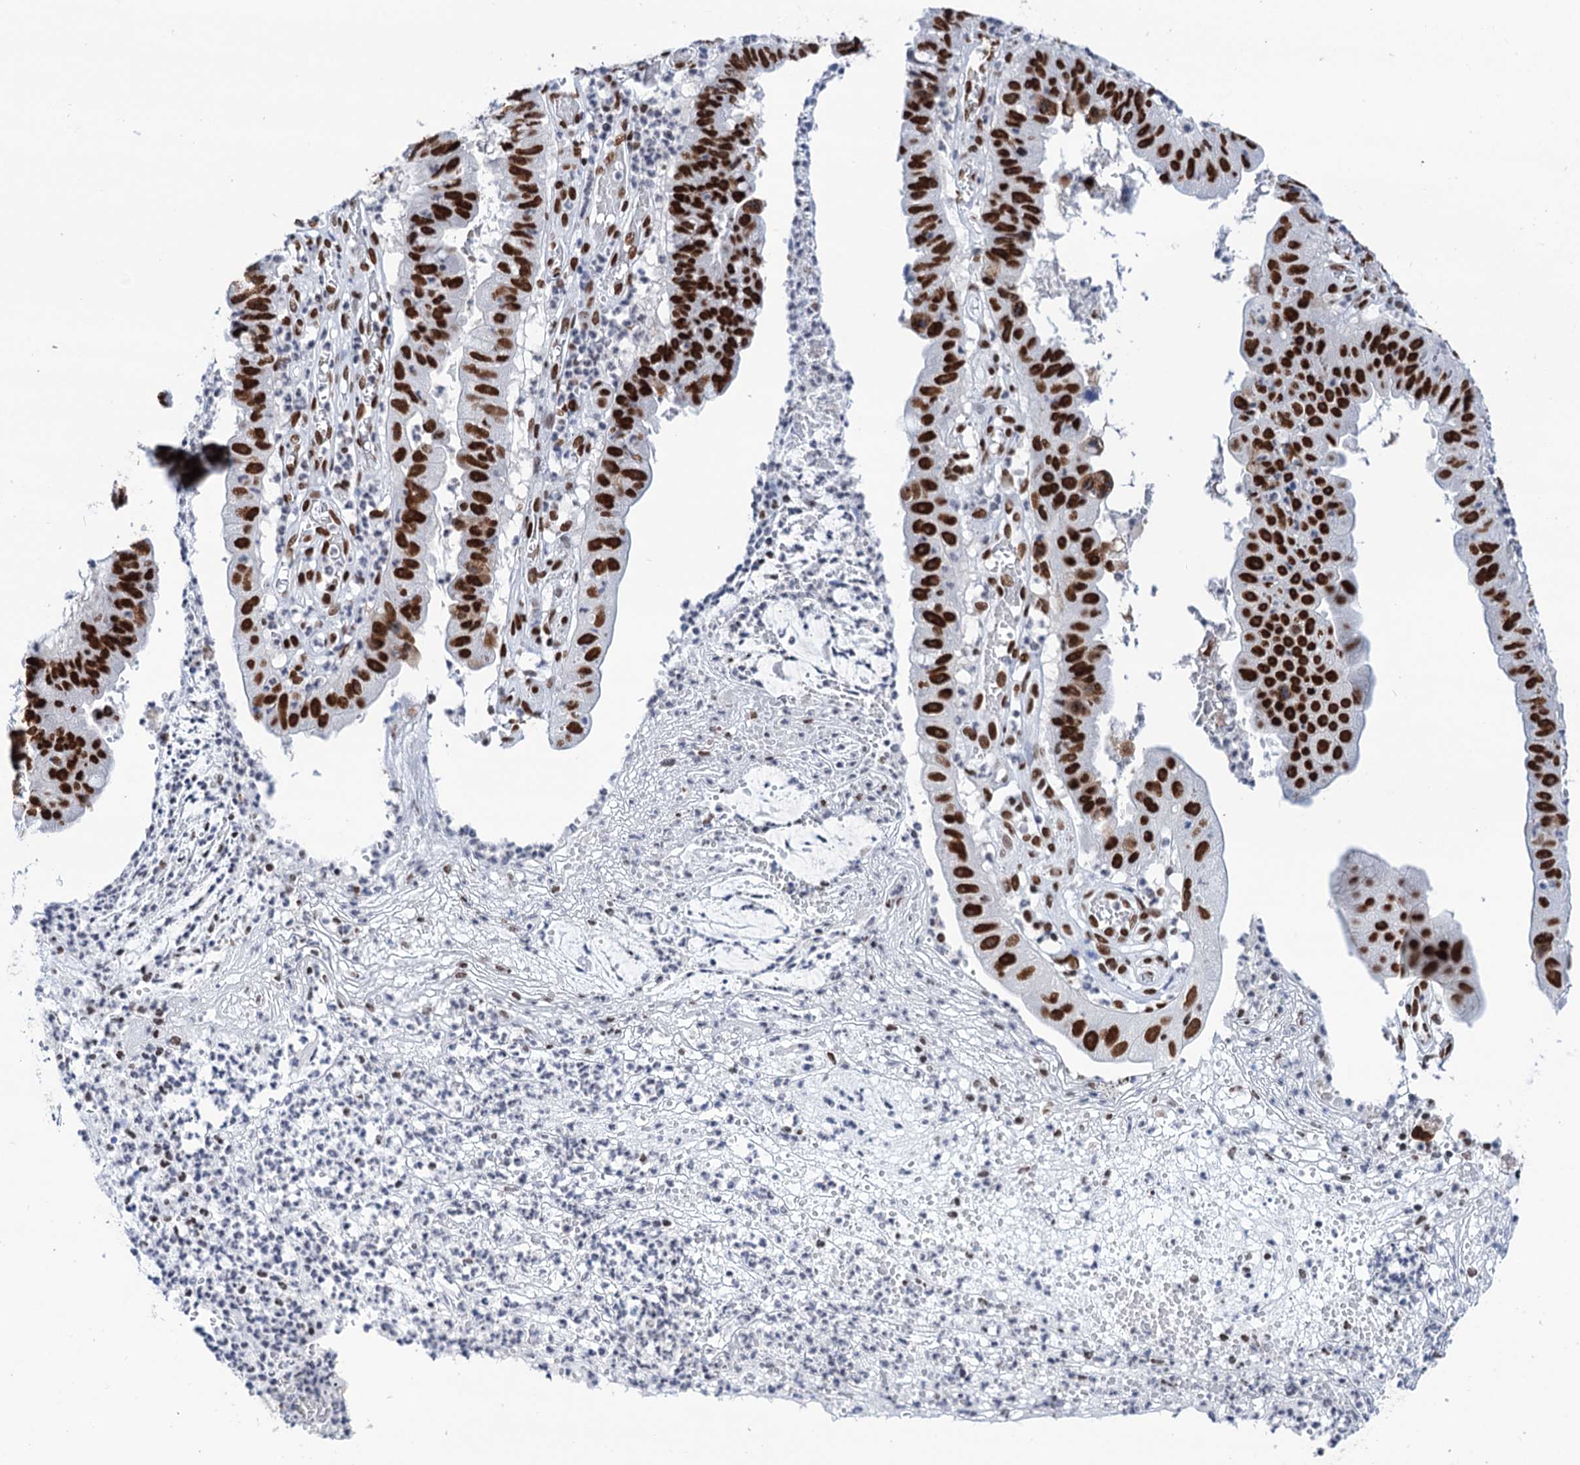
{"staining": {"intensity": "strong", "quantity": ">75%", "location": "nuclear"}, "tissue": "stomach cancer", "cell_type": "Tumor cells", "image_type": "cancer", "snomed": [{"axis": "morphology", "description": "Adenocarcinoma, NOS"}, {"axis": "topography", "description": "Stomach"}], "caption": "Protein expression analysis of human stomach cancer (adenocarcinoma) reveals strong nuclear positivity in approximately >75% of tumor cells.", "gene": "MATR3", "patient": {"sex": "male", "age": 59}}